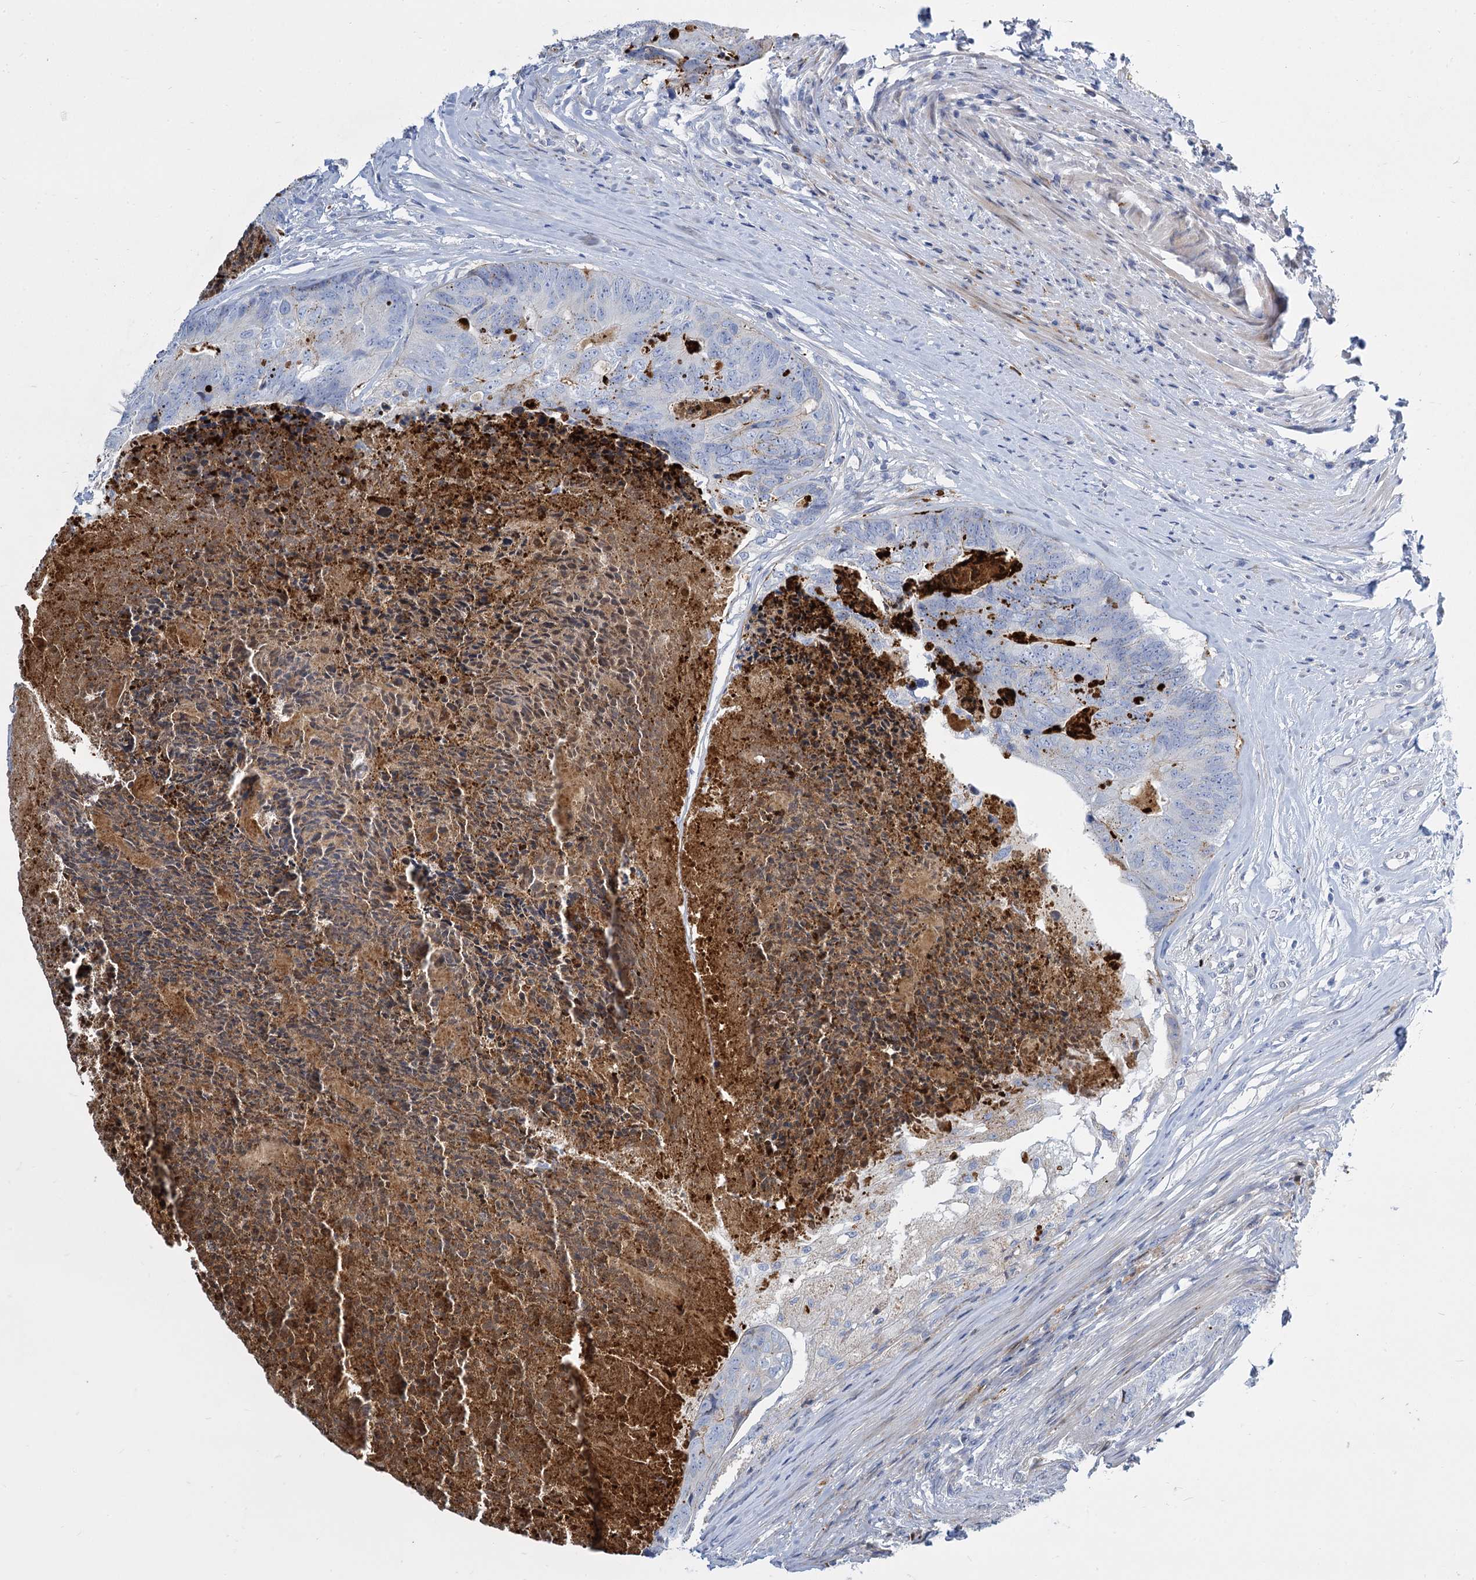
{"staining": {"intensity": "negative", "quantity": "none", "location": "none"}, "tissue": "colorectal cancer", "cell_type": "Tumor cells", "image_type": "cancer", "snomed": [{"axis": "morphology", "description": "Adenocarcinoma, NOS"}, {"axis": "topography", "description": "Colon"}], "caption": "An immunohistochemistry (IHC) histopathology image of adenocarcinoma (colorectal) is shown. There is no staining in tumor cells of adenocarcinoma (colorectal).", "gene": "TRIM77", "patient": {"sex": "female", "age": 67}}